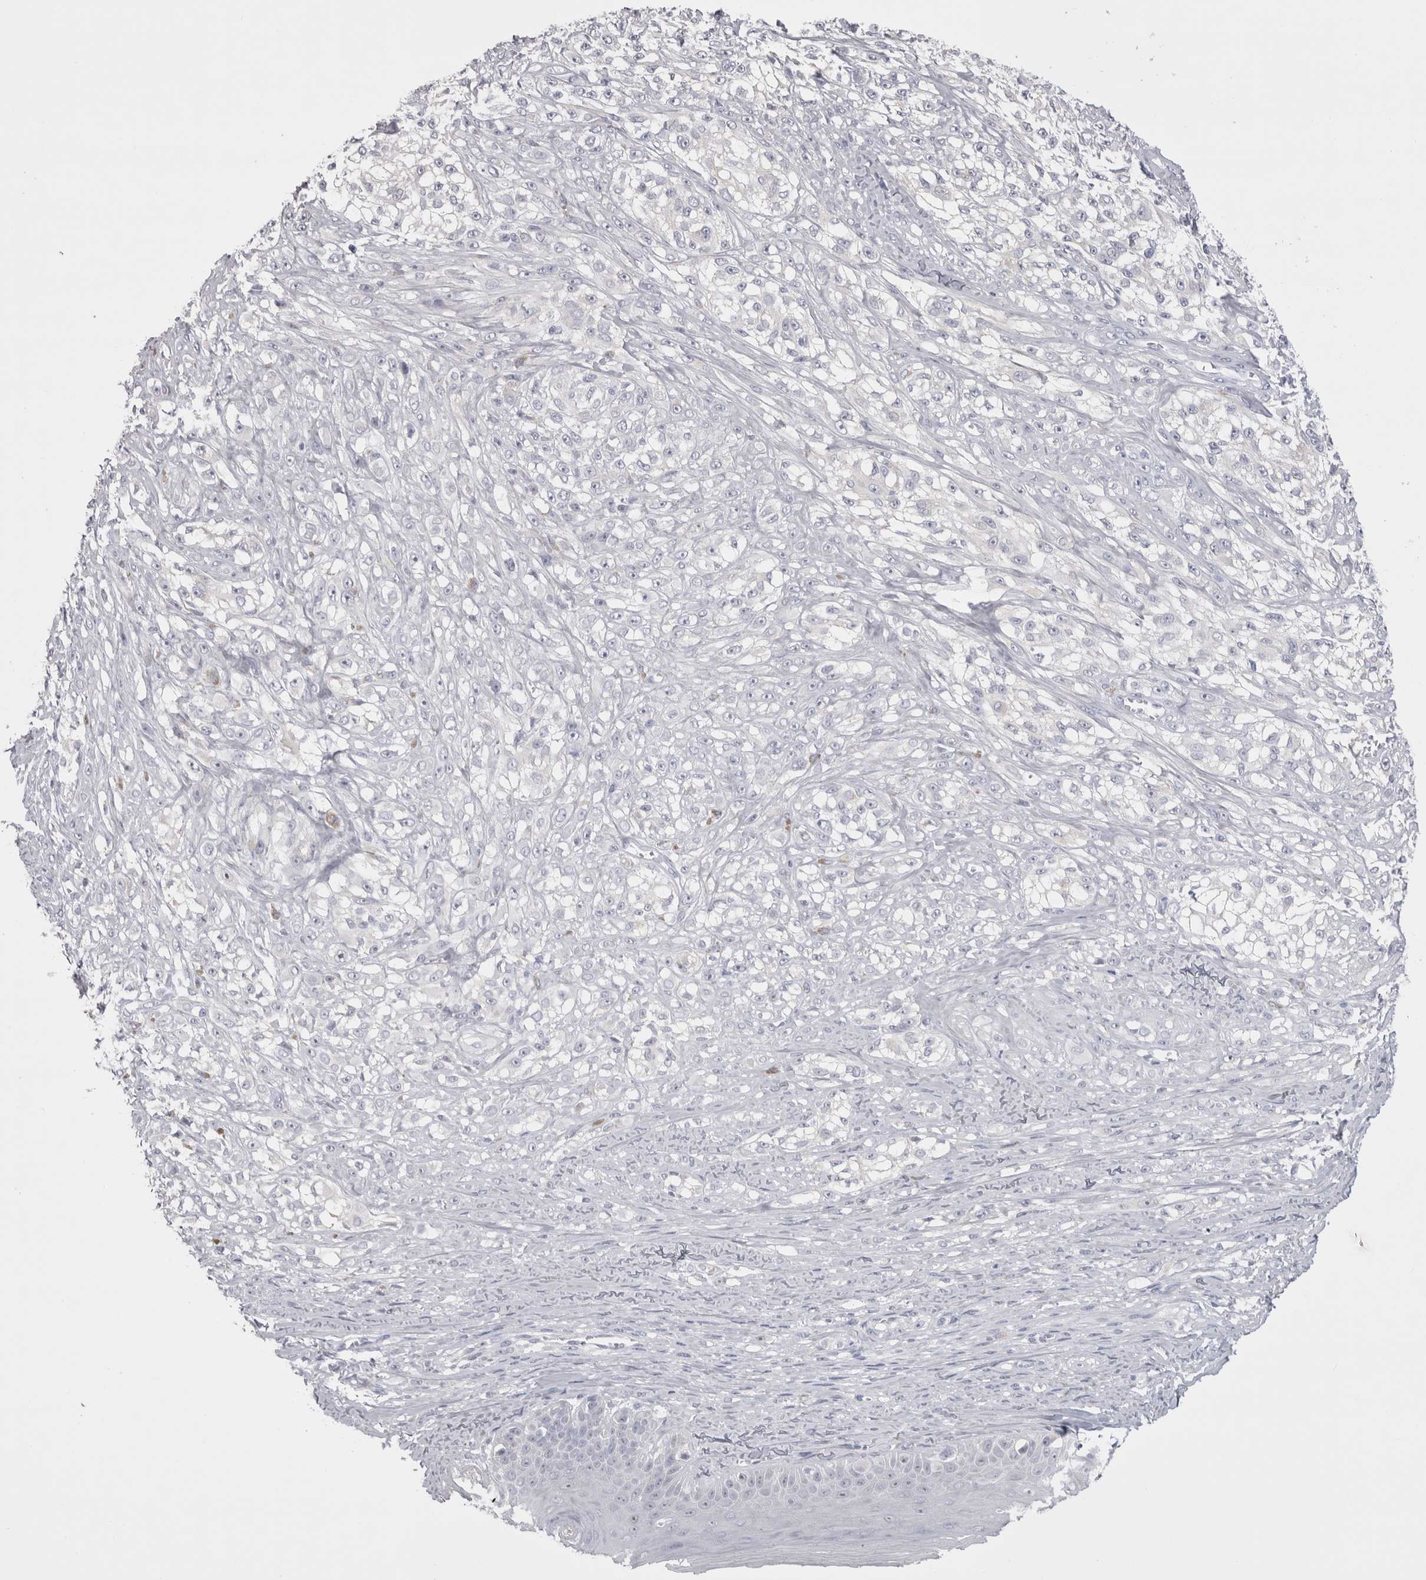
{"staining": {"intensity": "negative", "quantity": "none", "location": "none"}, "tissue": "melanoma", "cell_type": "Tumor cells", "image_type": "cancer", "snomed": [{"axis": "morphology", "description": "Malignant melanoma, NOS"}, {"axis": "topography", "description": "Skin of head"}], "caption": "This is an immunohistochemistry micrograph of human malignant melanoma. There is no staining in tumor cells.", "gene": "PWP2", "patient": {"sex": "male", "age": 83}}